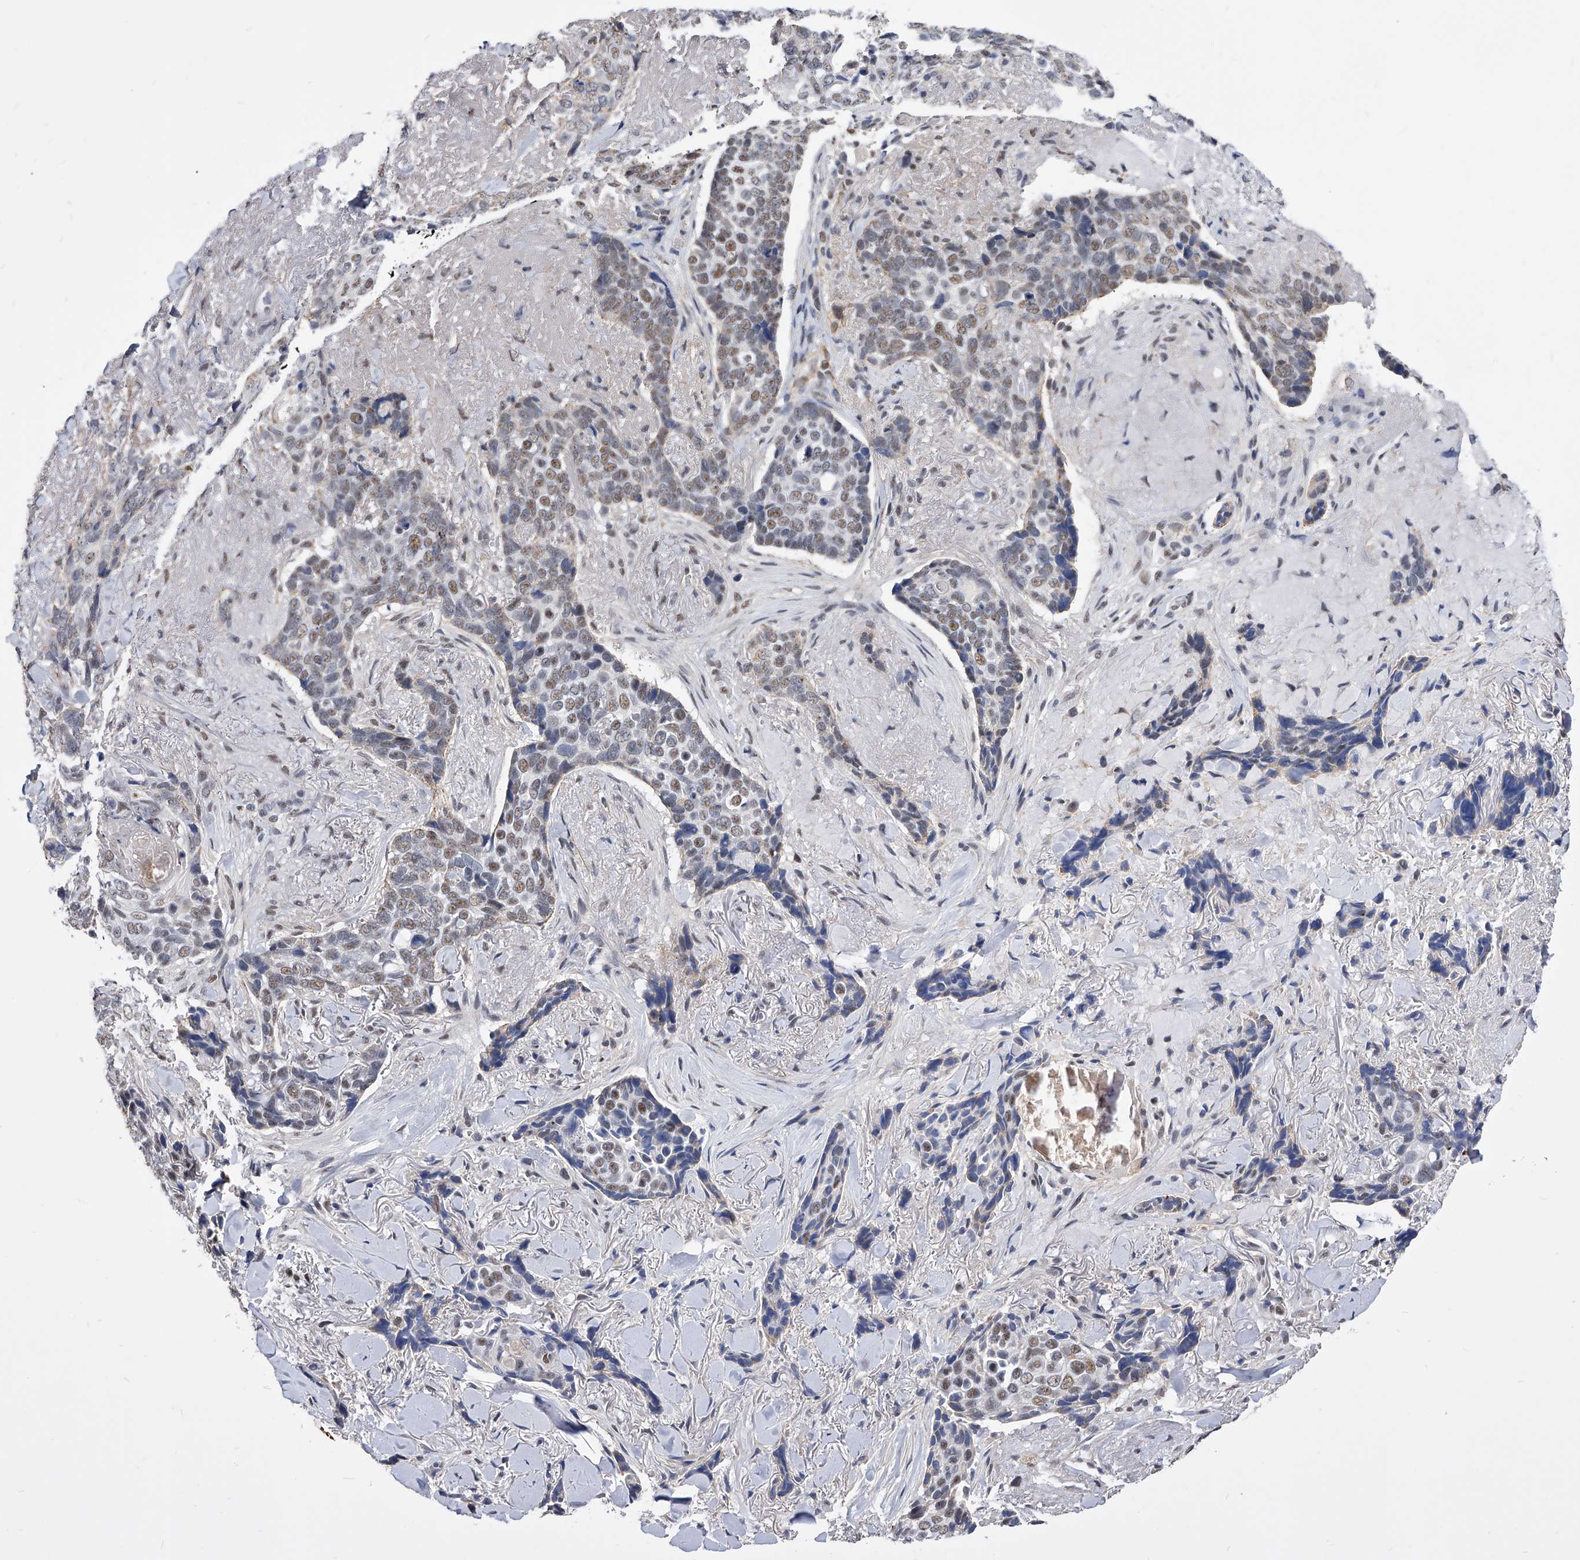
{"staining": {"intensity": "moderate", "quantity": ">75%", "location": "nuclear"}, "tissue": "skin cancer", "cell_type": "Tumor cells", "image_type": "cancer", "snomed": [{"axis": "morphology", "description": "Basal cell carcinoma"}, {"axis": "topography", "description": "Skin"}], "caption": "Moderate nuclear protein positivity is identified in about >75% of tumor cells in skin basal cell carcinoma.", "gene": "ZNF529", "patient": {"sex": "female", "age": 82}}